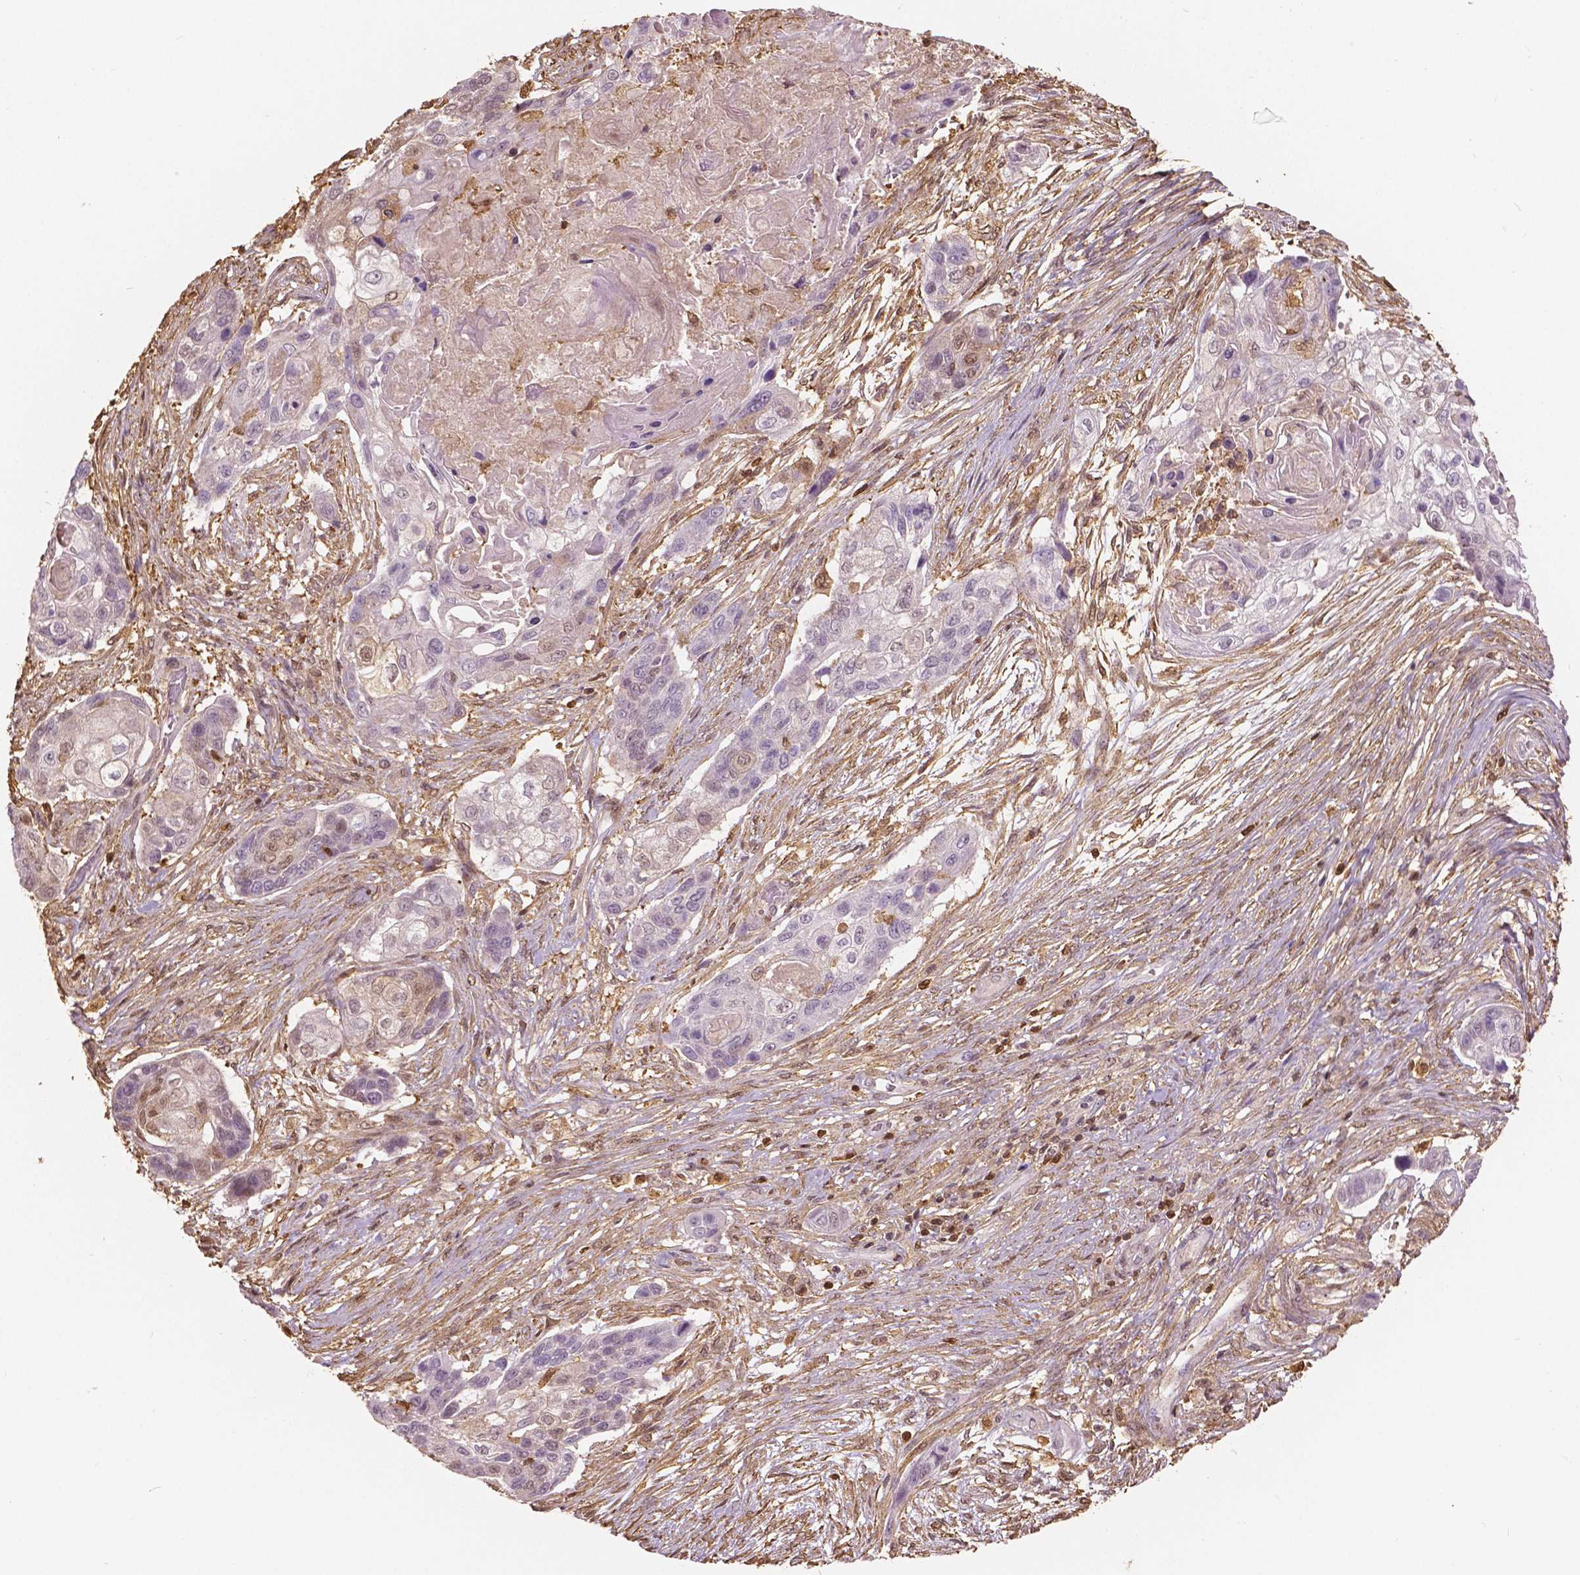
{"staining": {"intensity": "negative", "quantity": "none", "location": "none"}, "tissue": "lung cancer", "cell_type": "Tumor cells", "image_type": "cancer", "snomed": [{"axis": "morphology", "description": "Squamous cell carcinoma, NOS"}, {"axis": "topography", "description": "Lung"}], "caption": "Human lung cancer (squamous cell carcinoma) stained for a protein using IHC shows no expression in tumor cells.", "gene": "S100A4", "patient": {"sex": "male", "age": 69}}